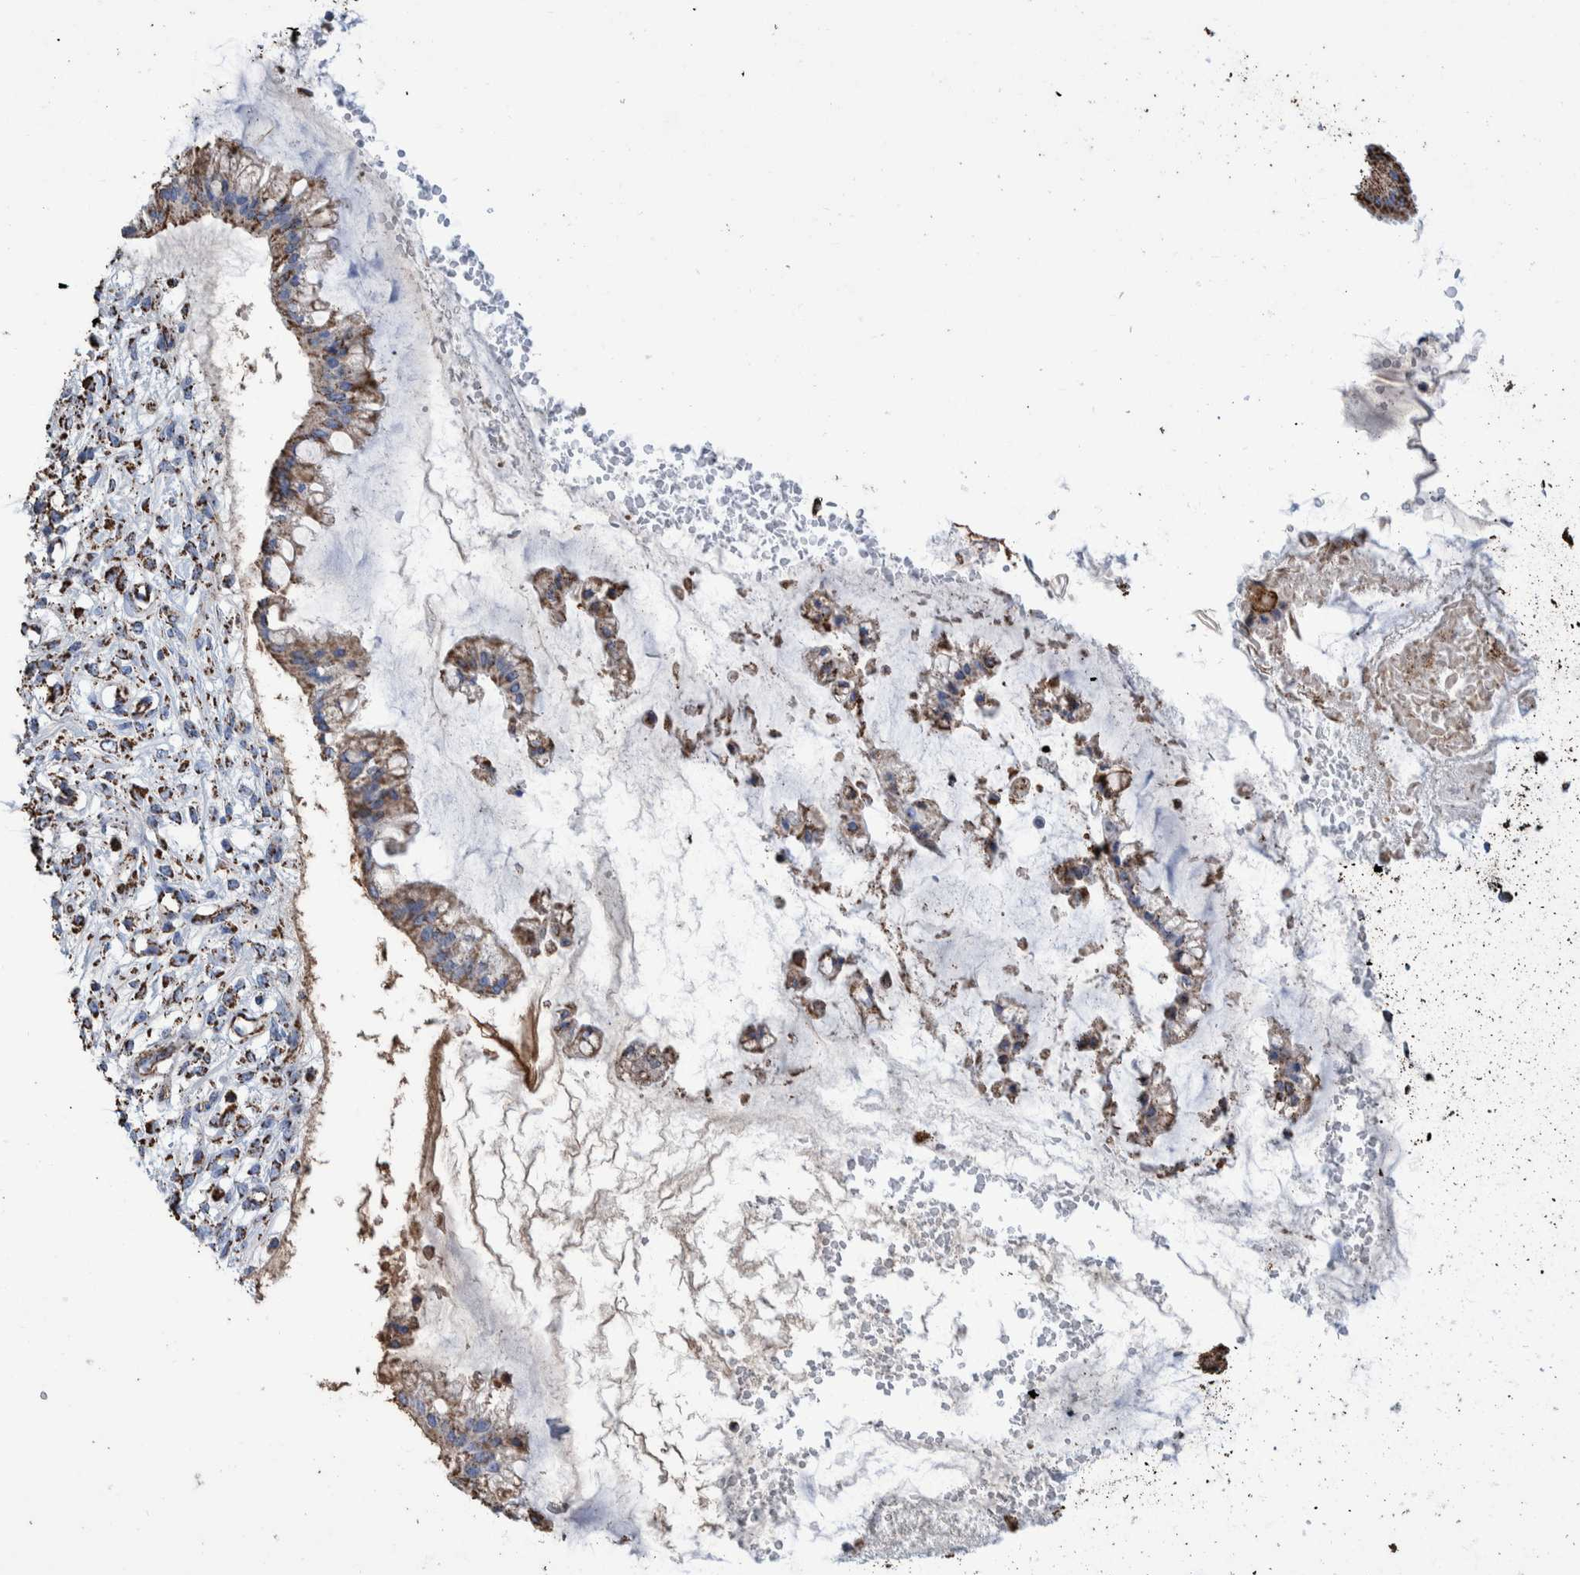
{"staining": {"intensity": "strong", "quantity": ">75%", "location": "cytoplasmic/membranous"}, "tissue": "ovarian cancer", "cell_type": "Tumor cells", "image_type": "cancer", "snomed": [{"axis": "morphology", "description": "Cystadenocarcinoma, mucinous, NOS"}, {"axis": "topography", "description": "Ovary"}], "caption": "A brown stain labels strong cytoplasmic/membranous positivity of a protein in ovarian mucinous cystadenocarcinoma tumor cells.", "gene": "VPS26C", "patient": {"sex": "female", "age": 73}}